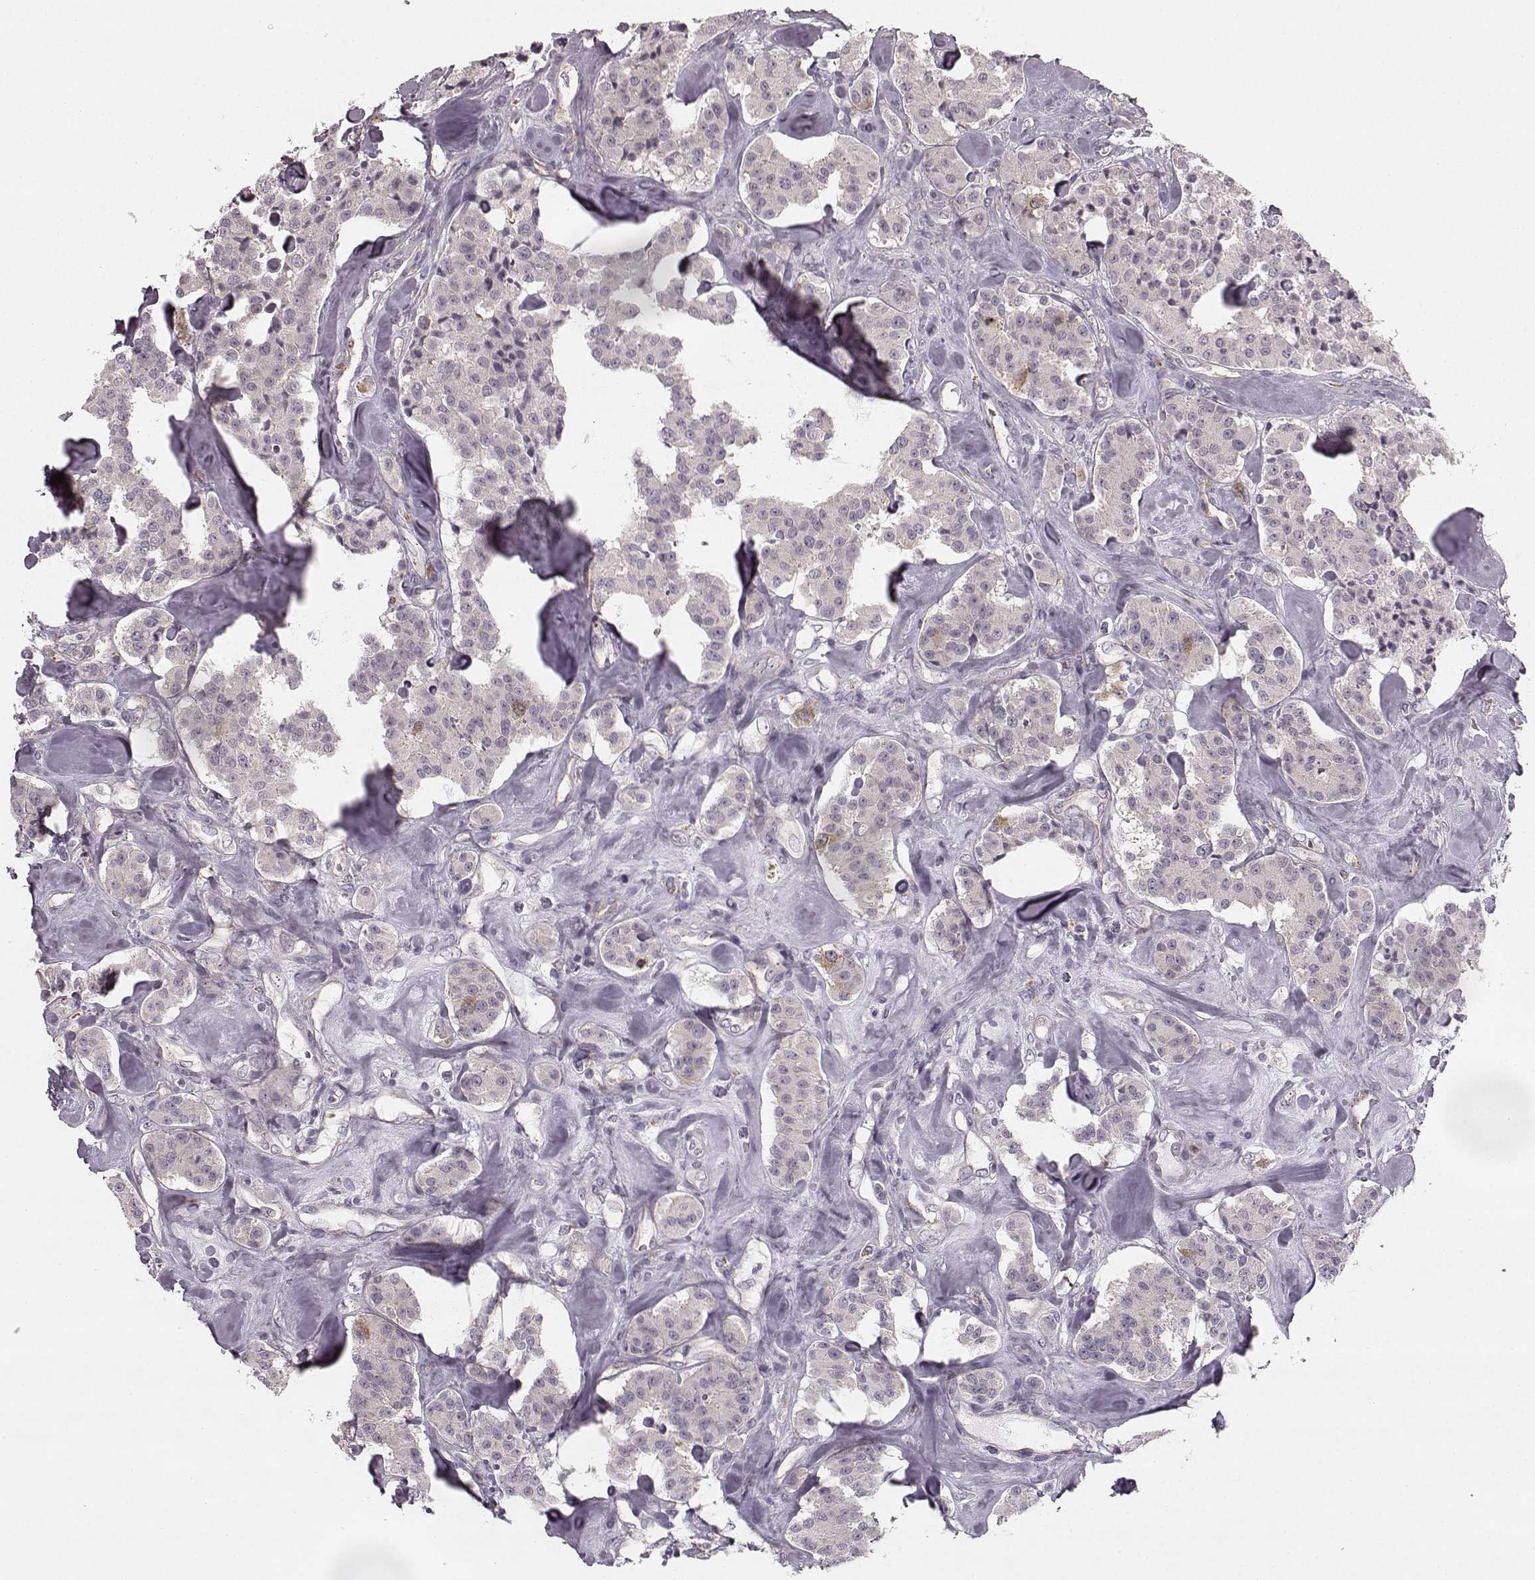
{"staining": {"intensity": "moderate", "quantity": "<25%", "location": "cytoplasmic/membranous"}, "tissue": "carcinoid", "cell_type": "Tumor cells", "image_type": "cancer", "snomed": [{"axis": "morphology", "description": "Carcinoid, malignant, NOS"}, {"axis": "topography", "description": "Pancreas"}], "caption": "The immunohistochemical stain highlights moderate cytoplasmic/membranous staining in tumor cells of carcinoid (malignant) tissue.", "gene": "HMMR", "patient": {"sex": "male", "age": 41}}